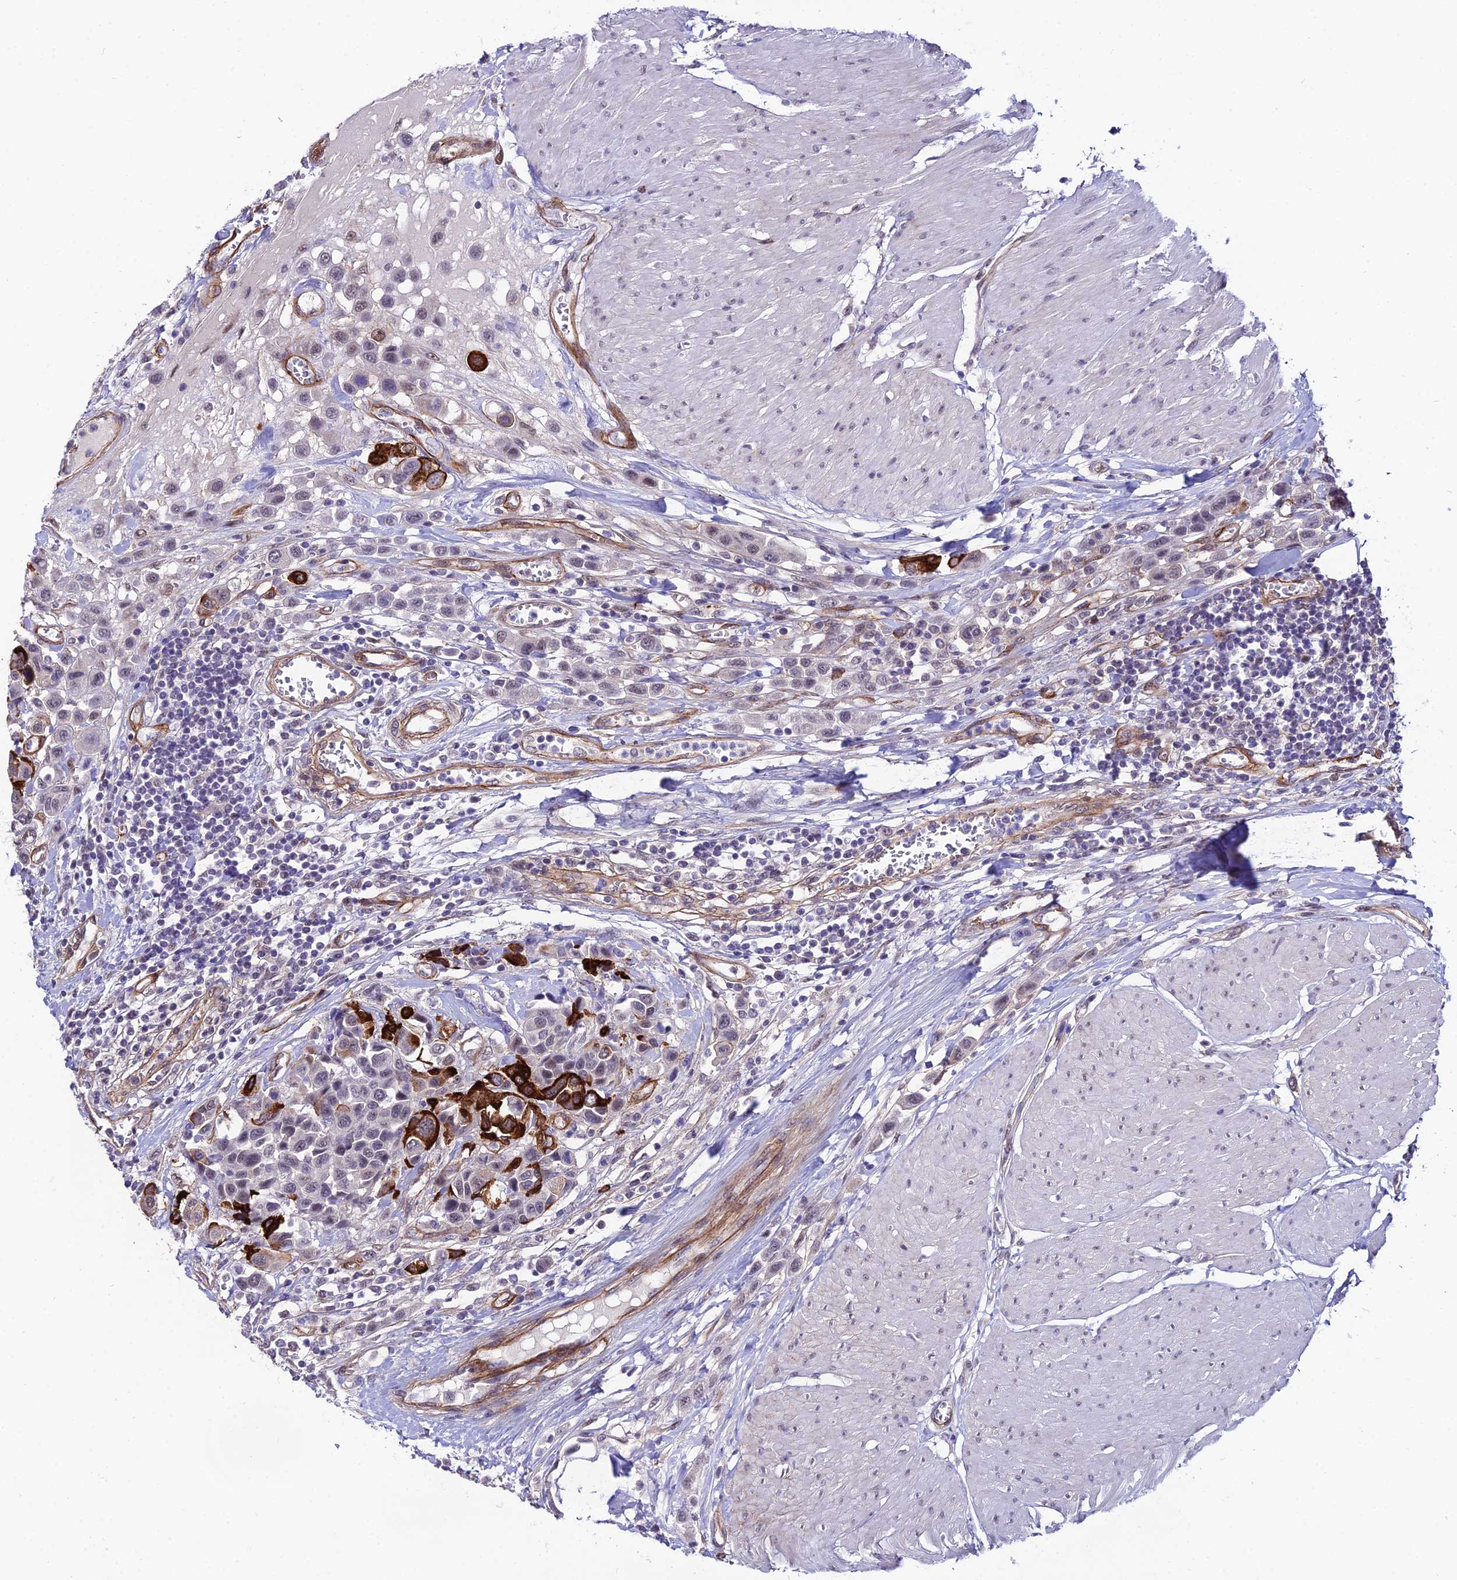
{"staining": {"intensity": "strong", "quantity": "<25%", "location": "cytoplasmic/membranous"}, "tissue": "urothelial cancer", "cell_type": "Tumor cells", "image_type": "cancer", "snomed": [{"axis": "morphology", "description": "Urothelial carcinoma, High grade"}, {"axis": "topography", "description": "Urinary bladder"}], "caption": "This photomicrograph displays immunohistochemistry (IHC) staining of high-grade urothelial carcinoma, with medium strong cytoplasmic/membranous positivity in about <25% of tumor cells.", "gene": "SYT15", "patient": {"sex": "male", "age": 50}}